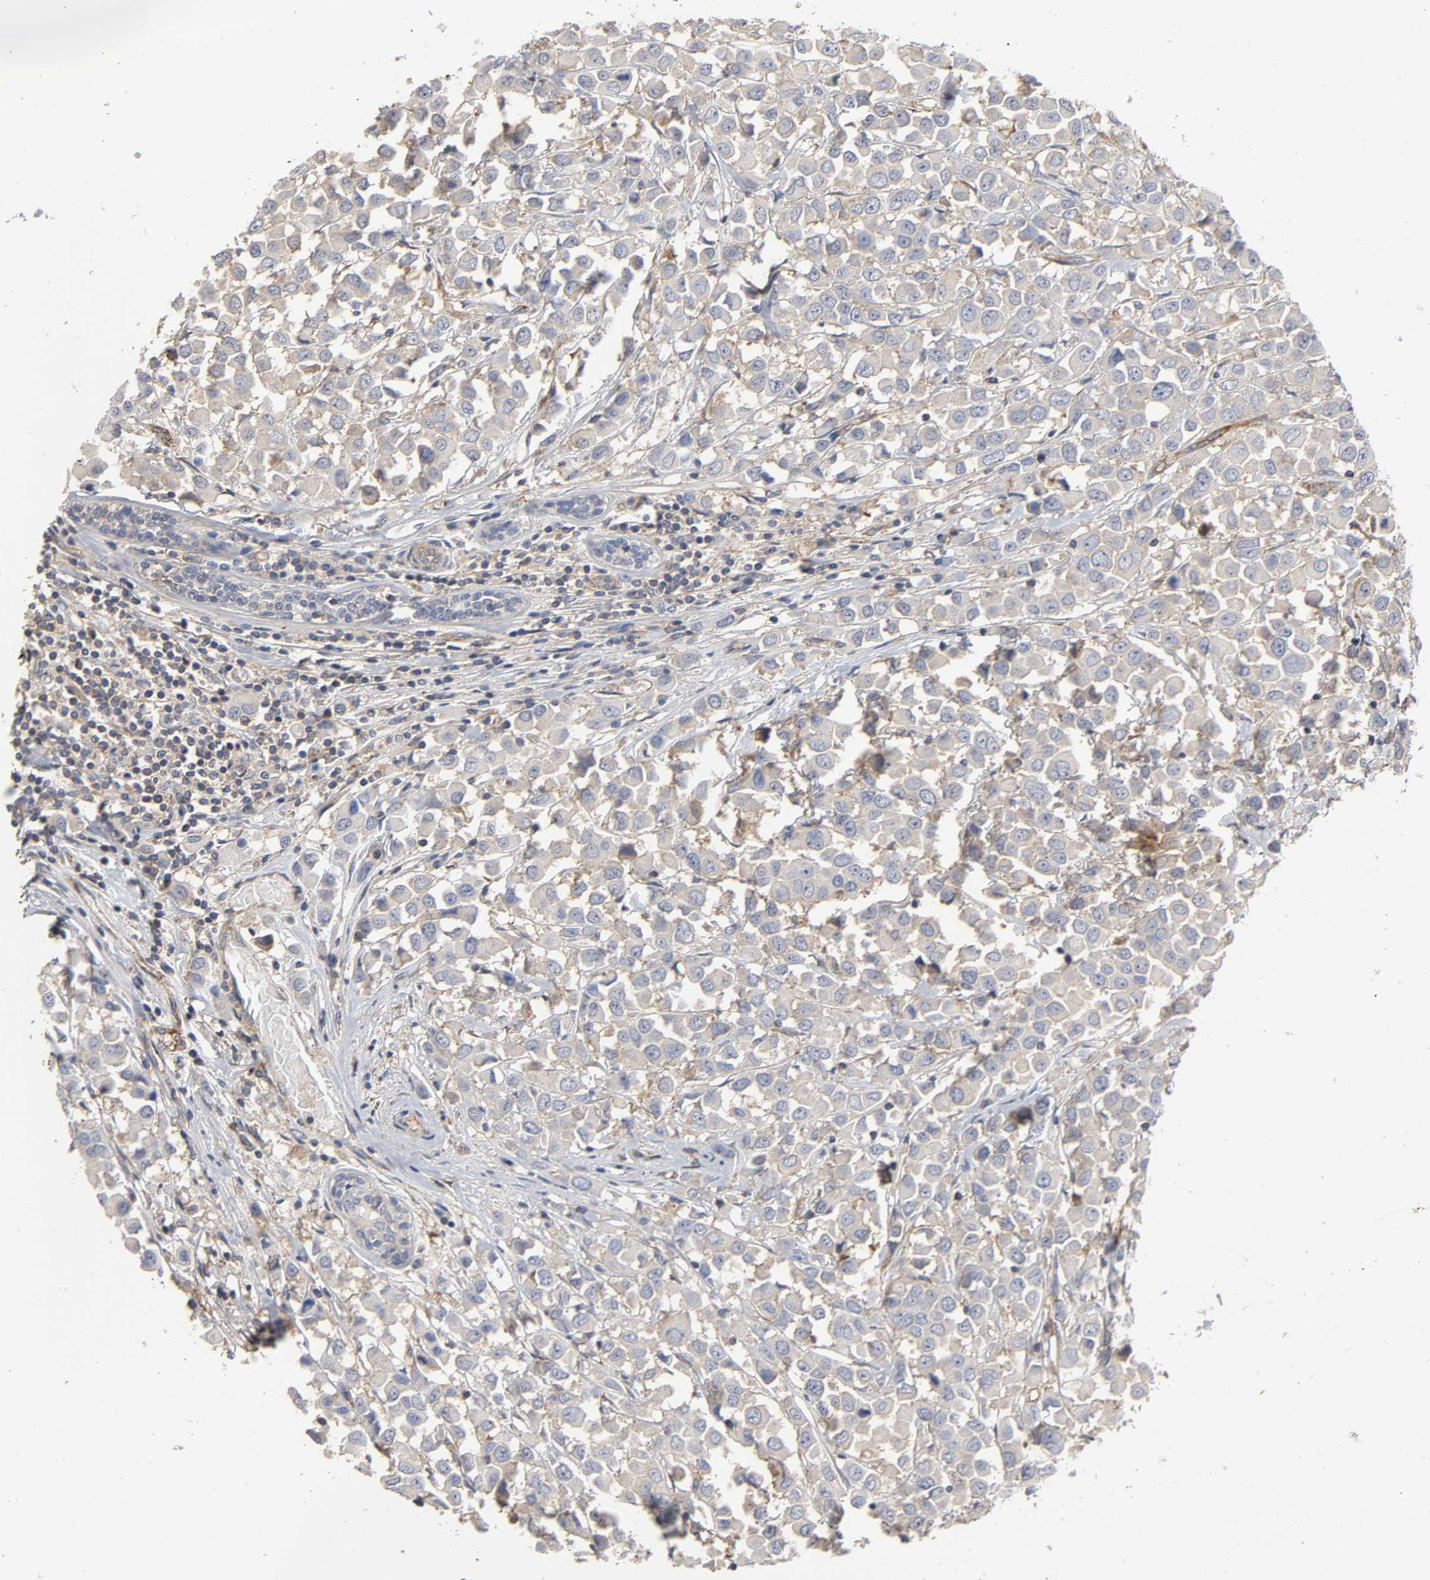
{"staining": {"intensity": "weak", "quantity": ">75%", "location": "cytoplasmic/membranous"}, "tissue": "breast cancer", "cell_type": "Tumor cells", "image_type": "cancer", "snomed": [{"axis": "morphology", "description": "Duct carcinoma"}, {"axis": "topography", "description": "Breast"}], "caption": "Breast cancer stained with a protein marker displays weak staining in tumor cells.", "gene": "SH3GLB1", "patient": {"sex": "female", "age": 61}}